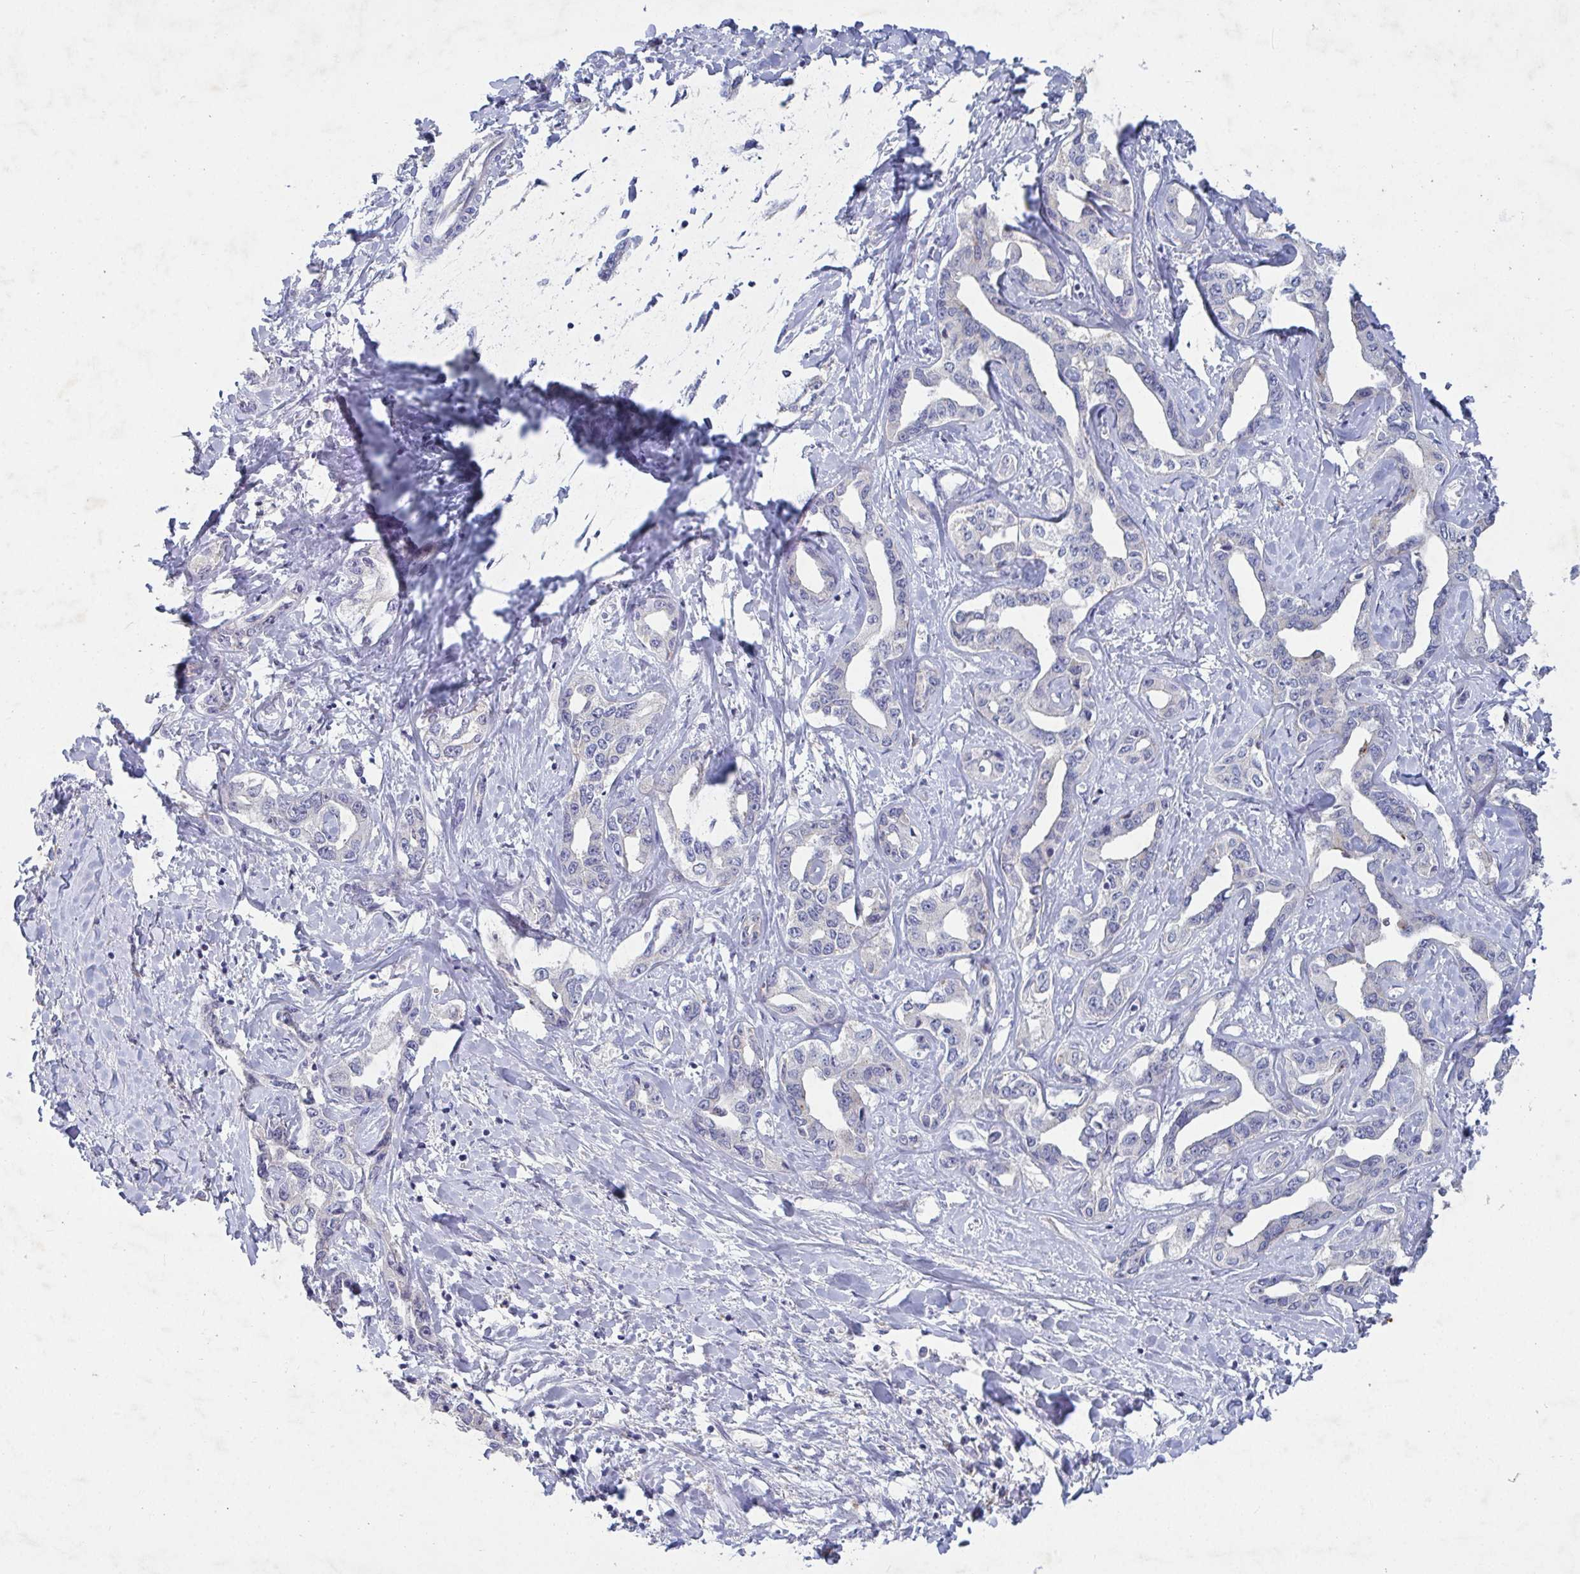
{"staining": {"intensity": "negative", "quantity": "none", "location": "none"}, "tissue": "liver cancer", "cell_type": "Tumor cells", "image_type": "cancer", "snomed": [{"axis": "morphology", "description": "Cholangiocarcinoma"}, {"axis": "topography", "description": "Liver"}], "caption": "Tumor cells show no significant expression in liver cancer.", "gene": "GALNT13", "patient": {"sex": "male", "age": 59}}